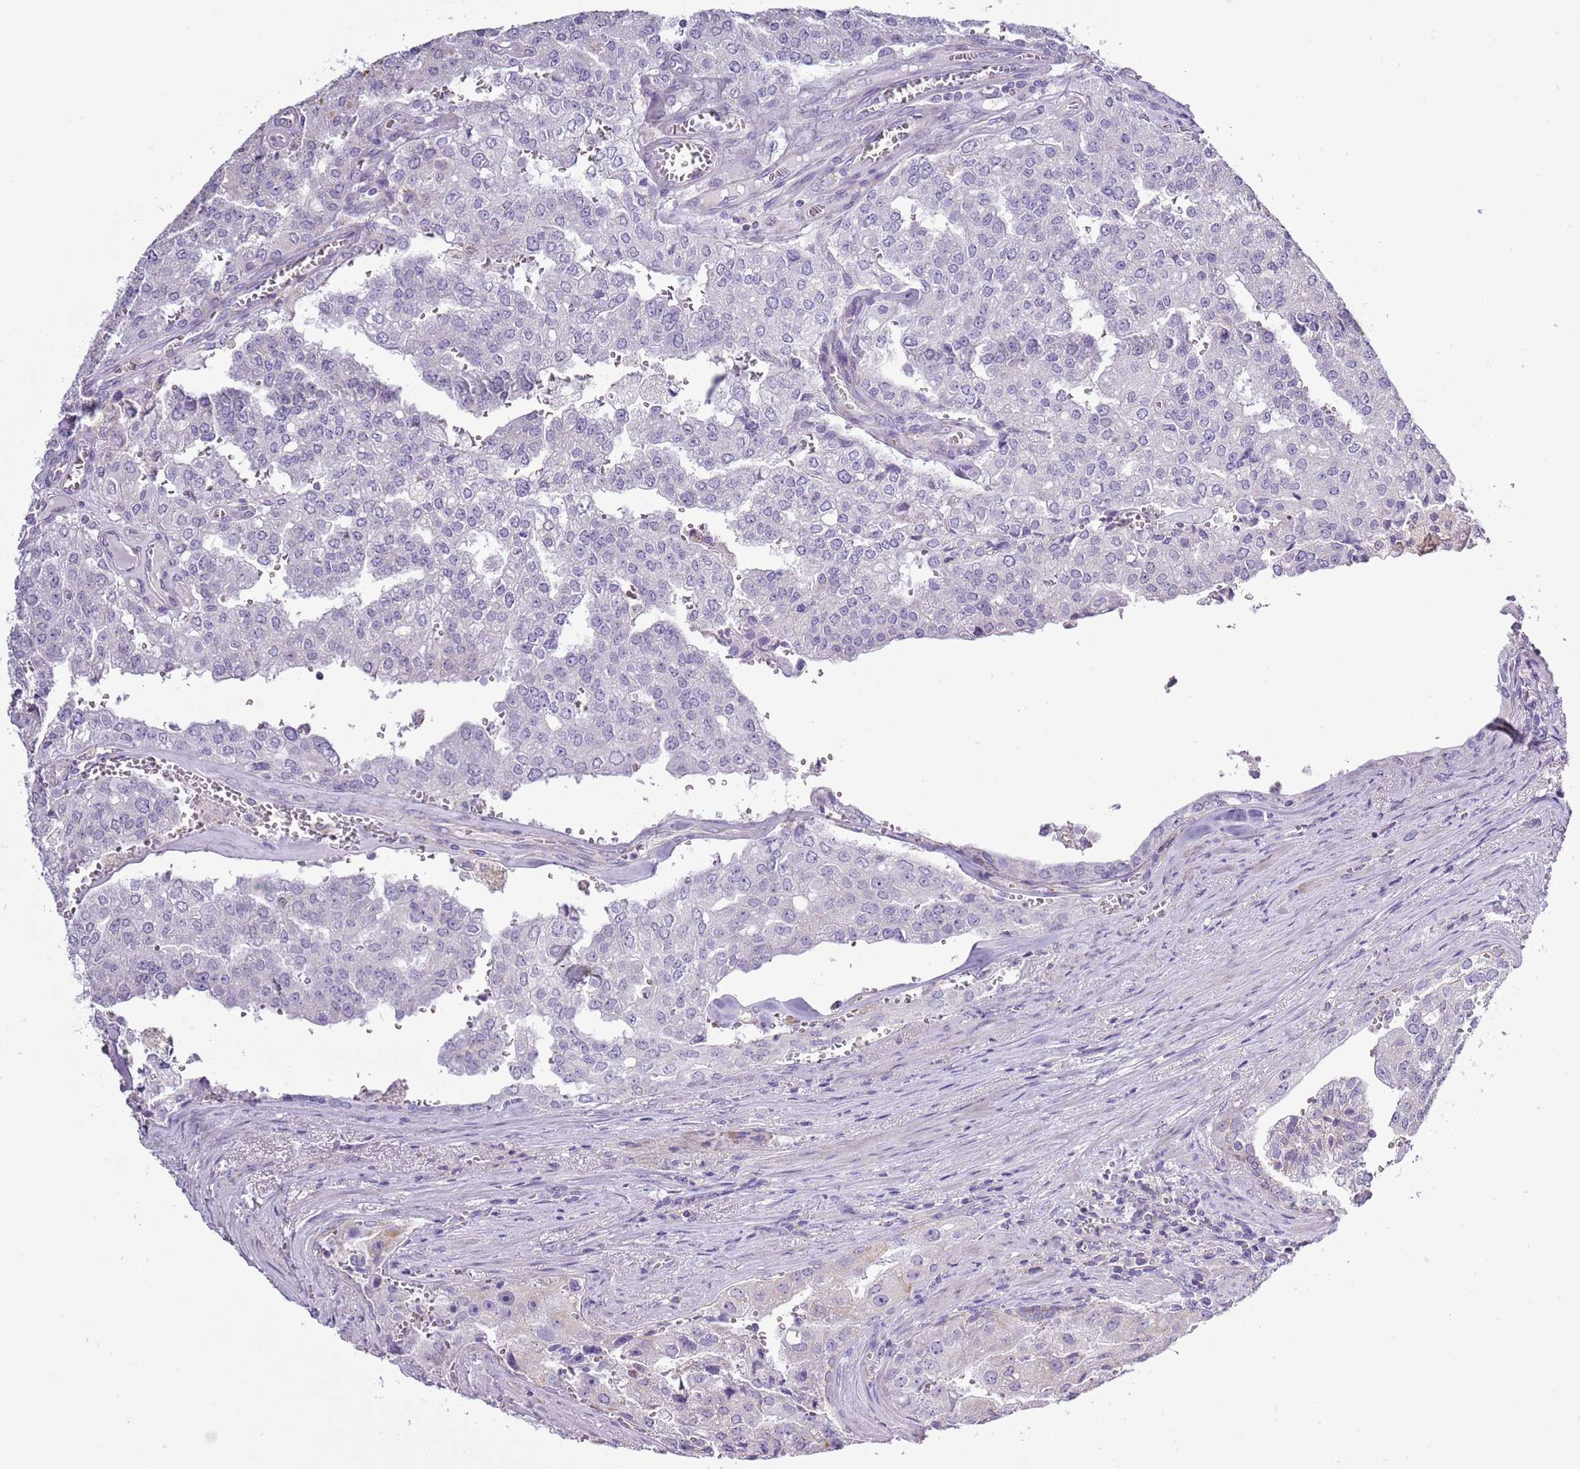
{"staining": {"intensity": "negative", "quantity": "none", "location": "none"}, "tissue": "prostate cancer", "cell_type": "Tumor cells", "image_type": "cancer", "snomed": [{"axis": "morphology", "description": "Adenocarcinoma, High grade"}, {"axis": "topography", "description": "Prostate"}], "caption": "High magnification brightfield microscopy of adenocarcinoma (high-grade) (prostate) stained with DAB (3,3'-diaminobenzidine) (brown) and counterstained with hematoxylin (blue): tumor cells show no significant staining. Brightfield microscopy of IHC stained with DAB (brown) and hematoxylin (blue), captured at high magnification.", "gene": "SLC23A1", "patient": {"sex": "male", "age": 68}}